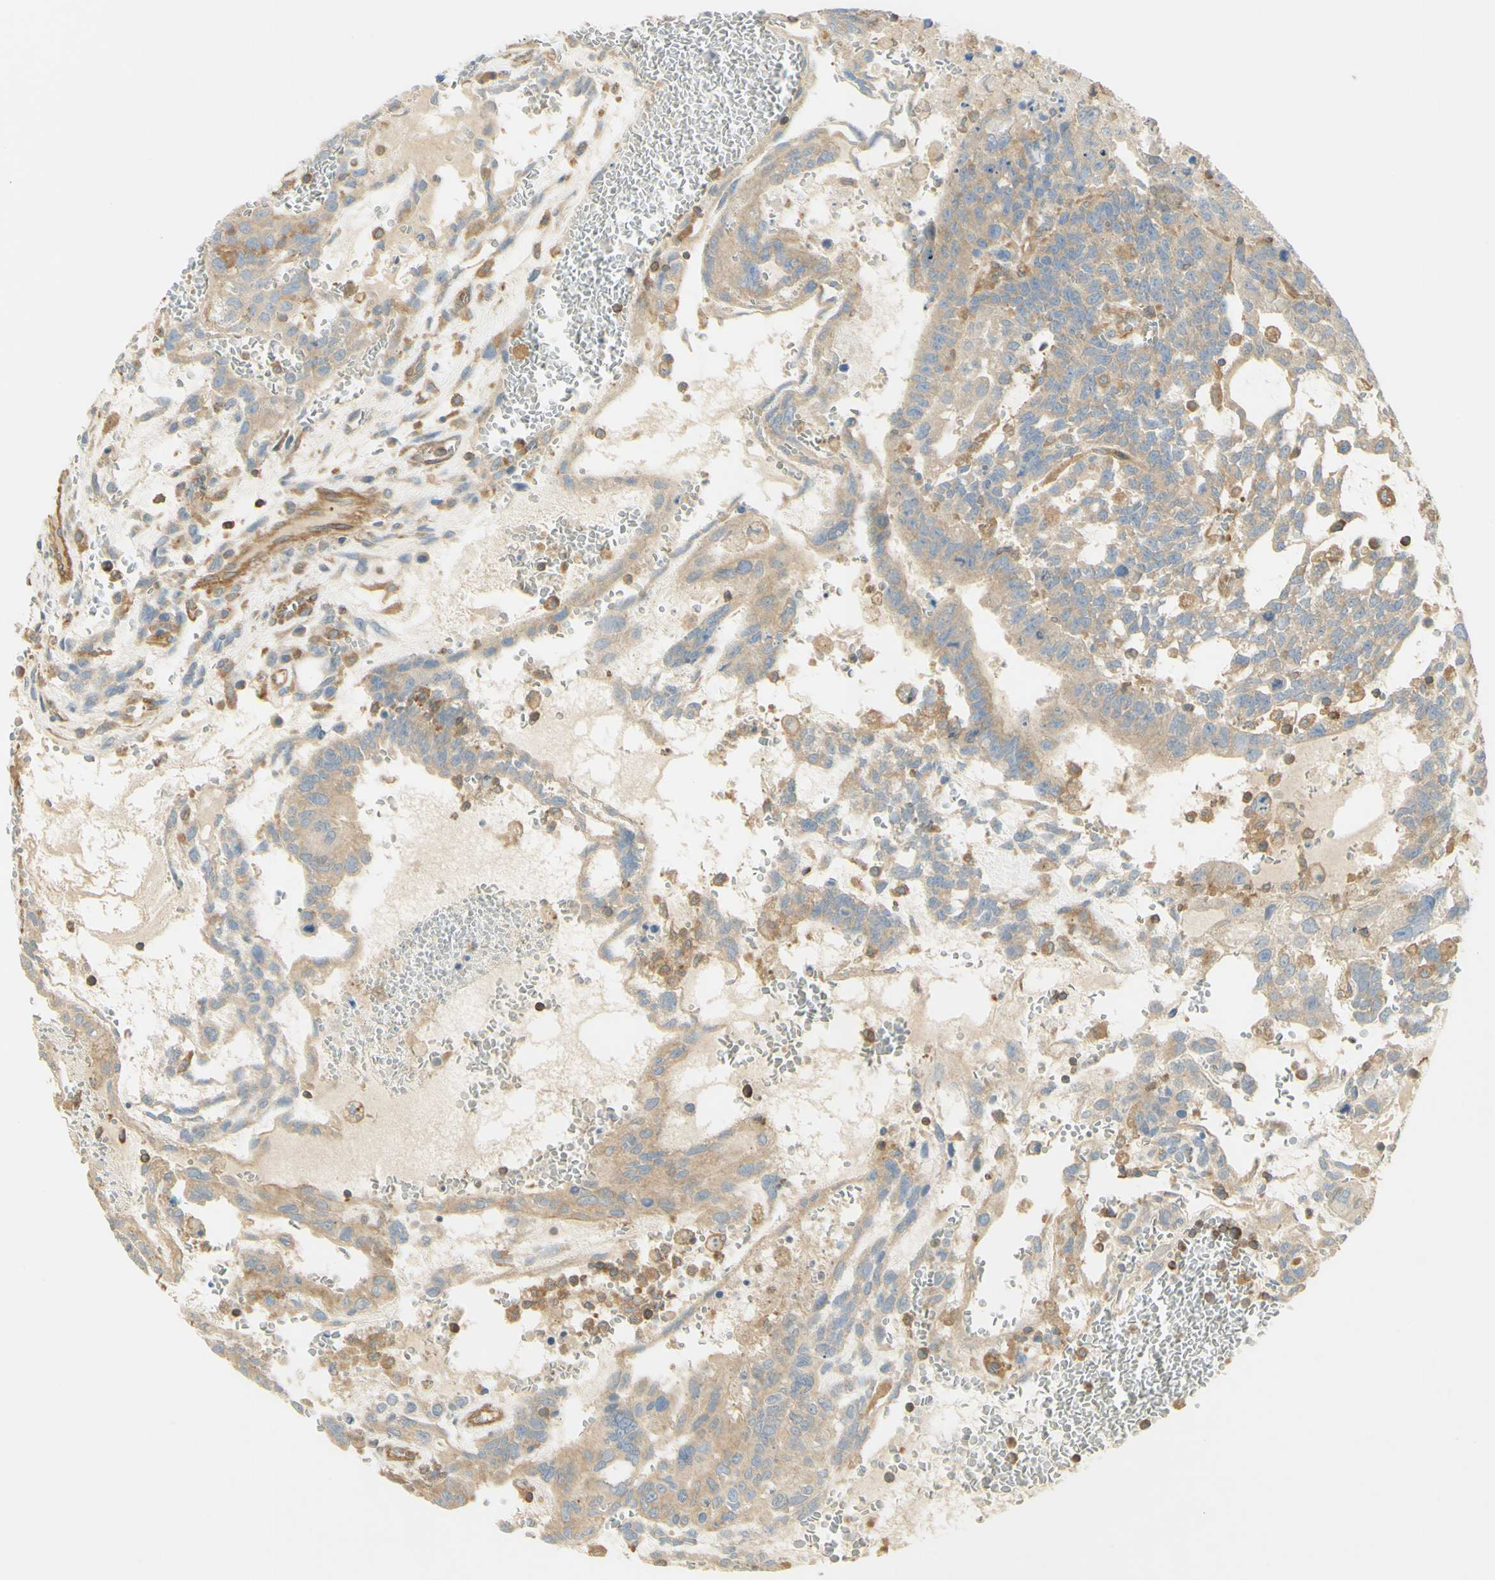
{"staining": {"intensity": "moderate", "quantity": ">75%", "location": "cytoplasmic/membranous"}, "tissue": "testis cancer", "cell_type": "Tumor cells", "image_type": "cancer", "snomed": [{"axis": "morphology", "description": "Seminoma, NOS"}, {"axis": "morphology", "description": "Carcinoma, Embryonal, NOS"}, {"axis": "topography", "description": "Testis"}], "caption": "The immunohistochemical stain highlights moderate cytoplasmic/membranous positivity in tumor cells of testis cancer tissue.", "gene": "IKBKG", "patient": {"sex": "male", "age": 52}}